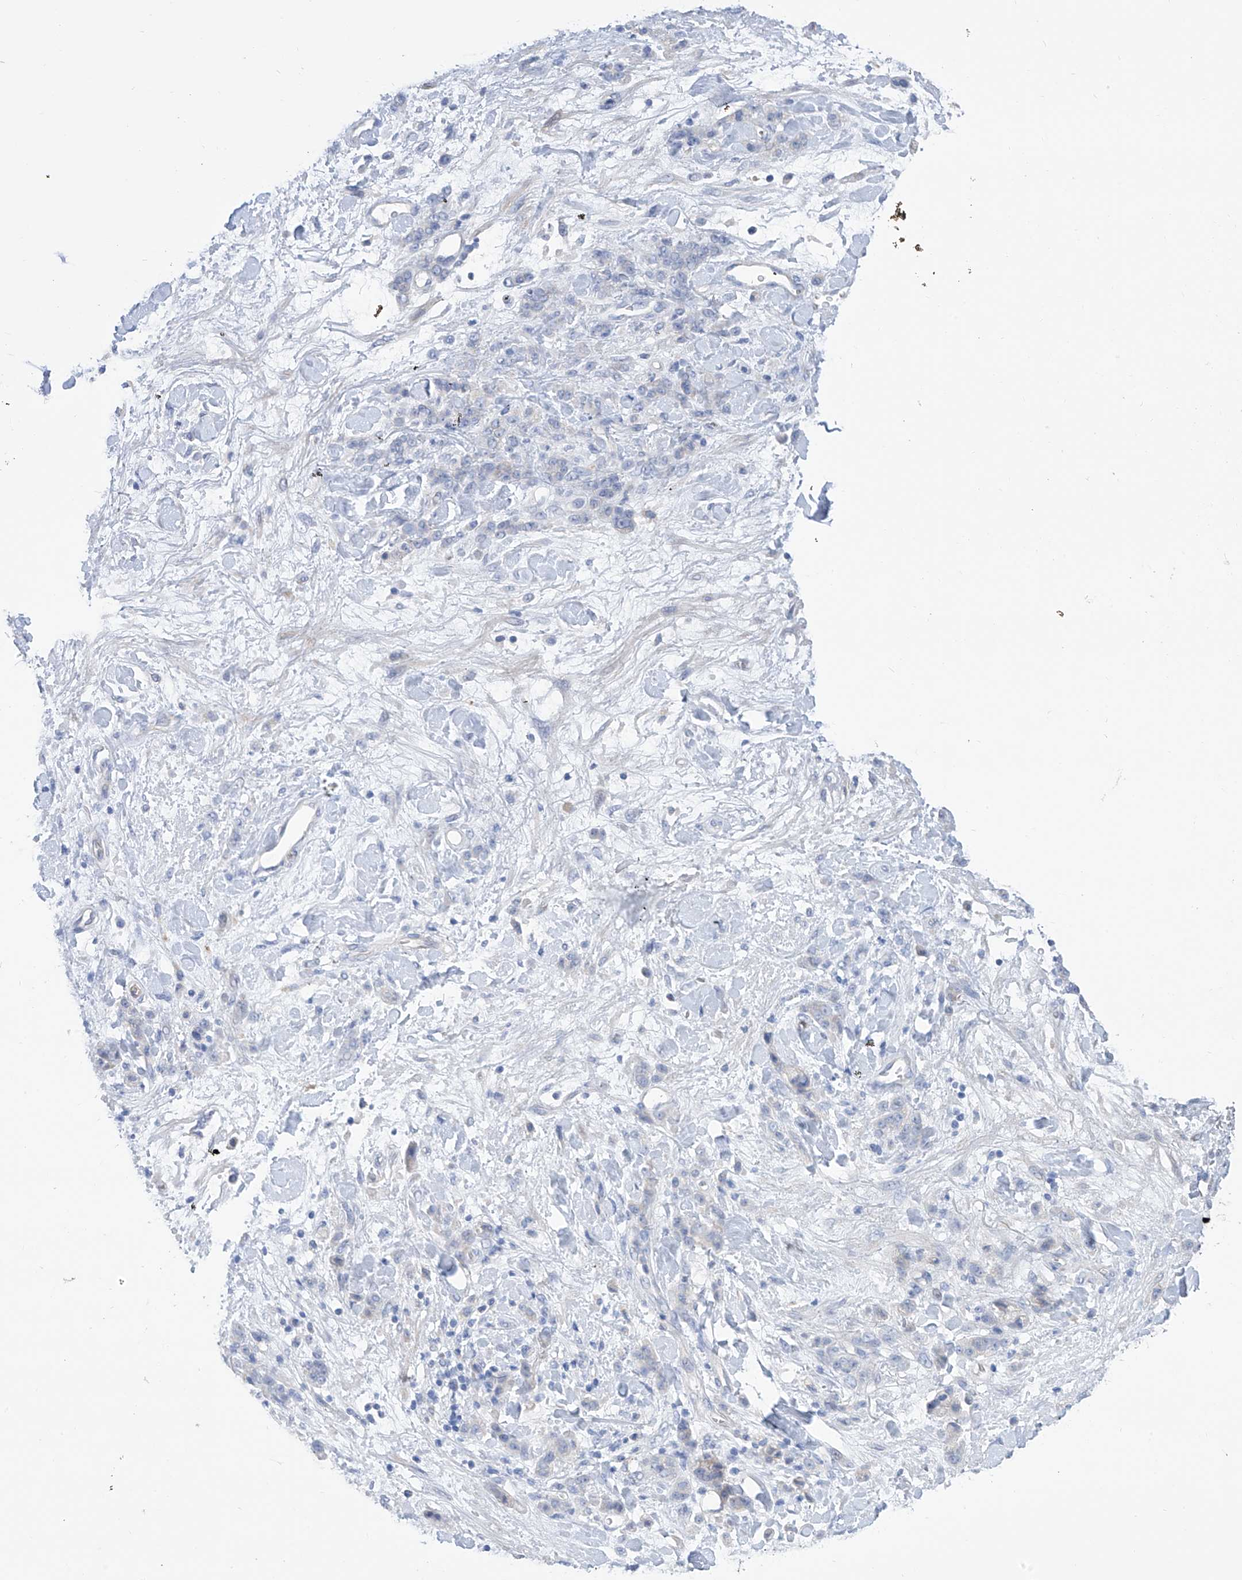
{"staining": {"intensity": "negative", "quantity": "none", "location": "none"}, "tissue": "stomach cancer", "cell_type": "Tumor cells", "image_type": "cancer", "snomed": [{"axis": "morphology", "description": "Normal tissue, NOS"}, {"axis": "morphology", "description": "Adenocarcinoma, NOS"}, {"axis": "topography", "description": "Stomach"}], "caption": "A high-resolution image shows IHC staining of stomach cancer, which exhibits no significant staining in tumor cells.", "gene": "ITGA9", "patient": {"sex": "male", "age": 82}}